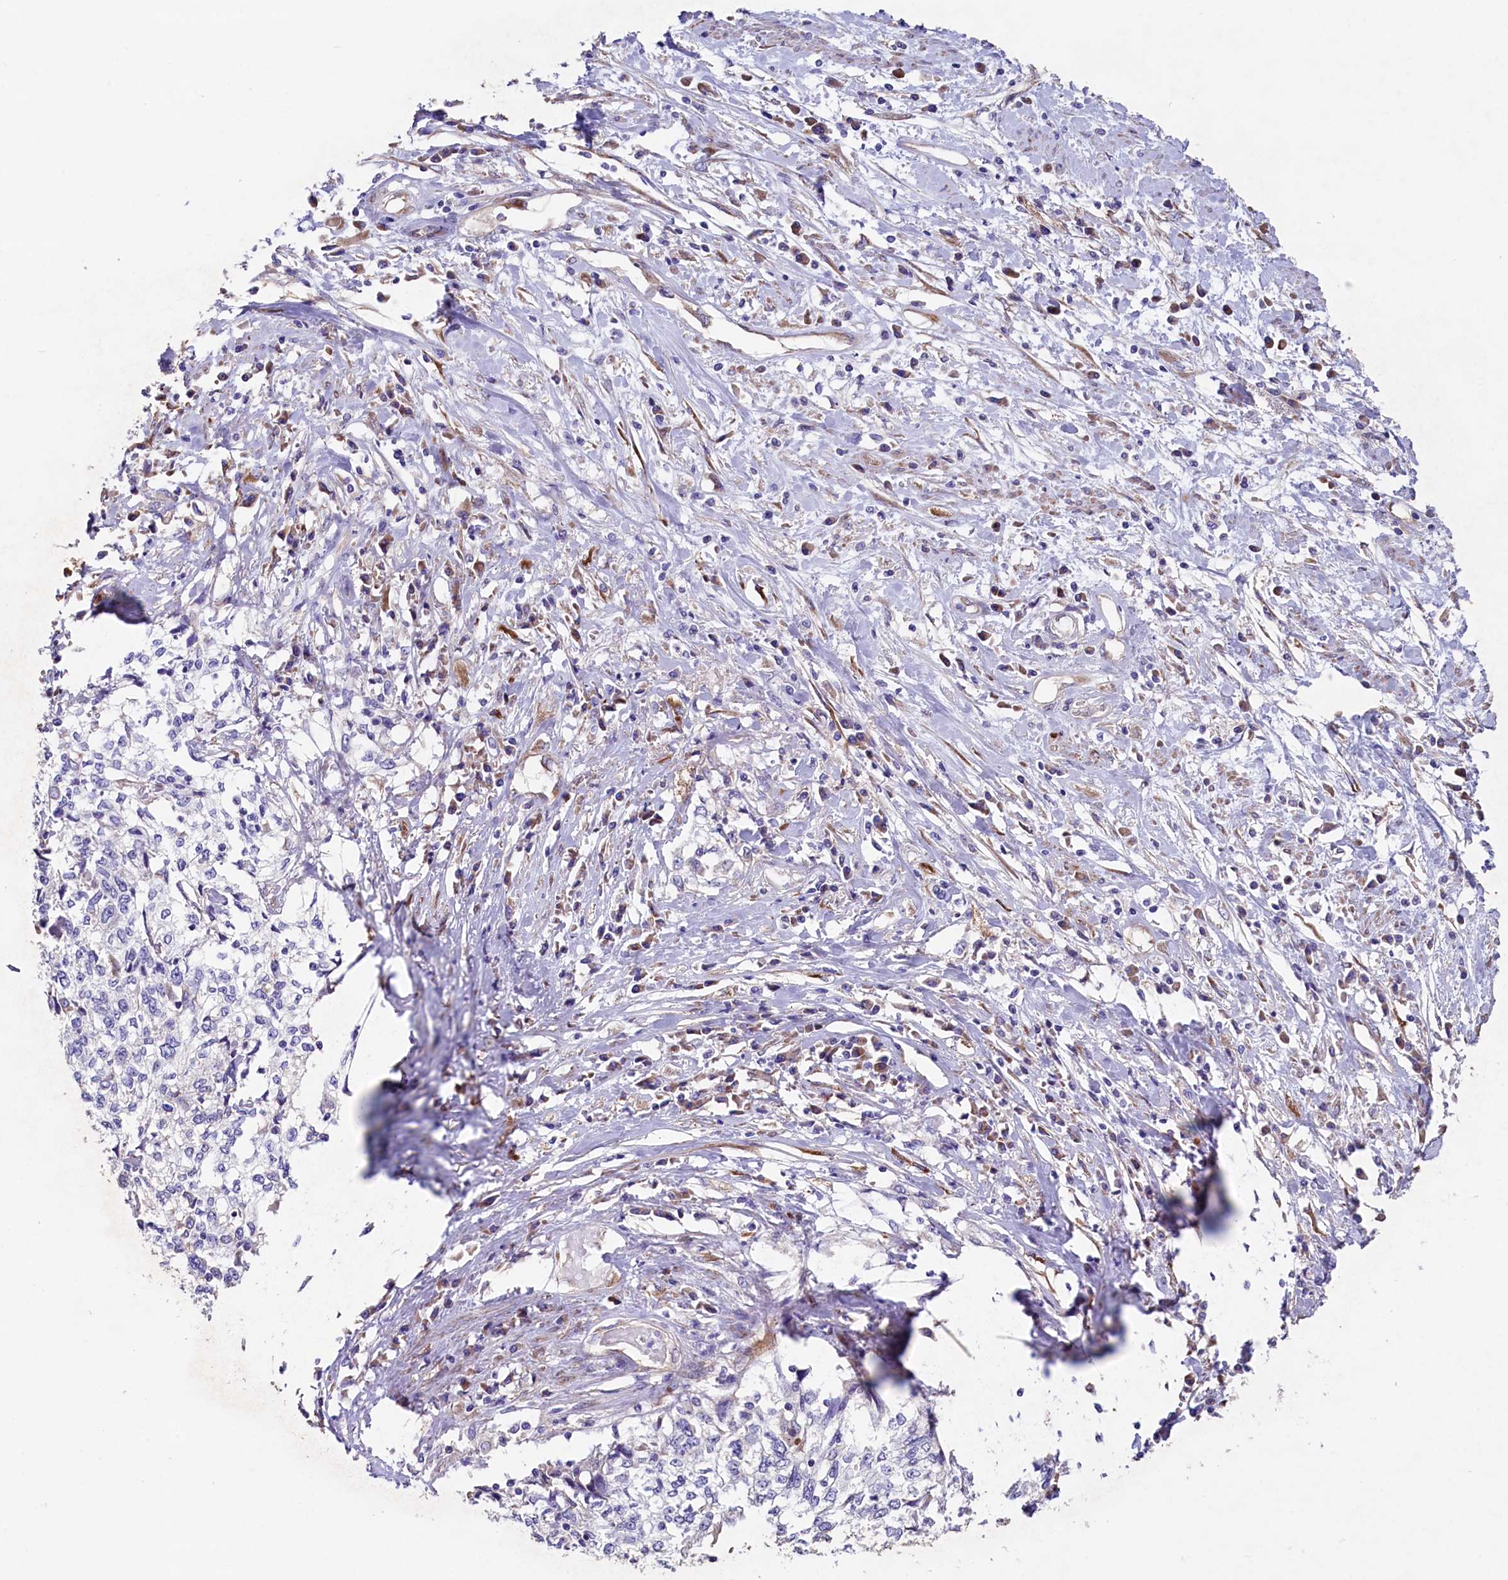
{"staining": {"intensity": "negative", "quantity": "none", "location": "none"}, "tissue": "cervical cancer", "cell_type": "Tumor cells", "image_type": "cancer", "snomed": [{"axis": "morphology", "description": "Squamous cell carcinoma, NOS"}, {"axis": "topography", "description": "Cervix"}], "caption": "Immunohistochemical staining of cervical squamous cell carcinoma shows no significant expression in tumor cells.", "gene": "GPR108", "patient": {"sex": "female", "age": 57}}